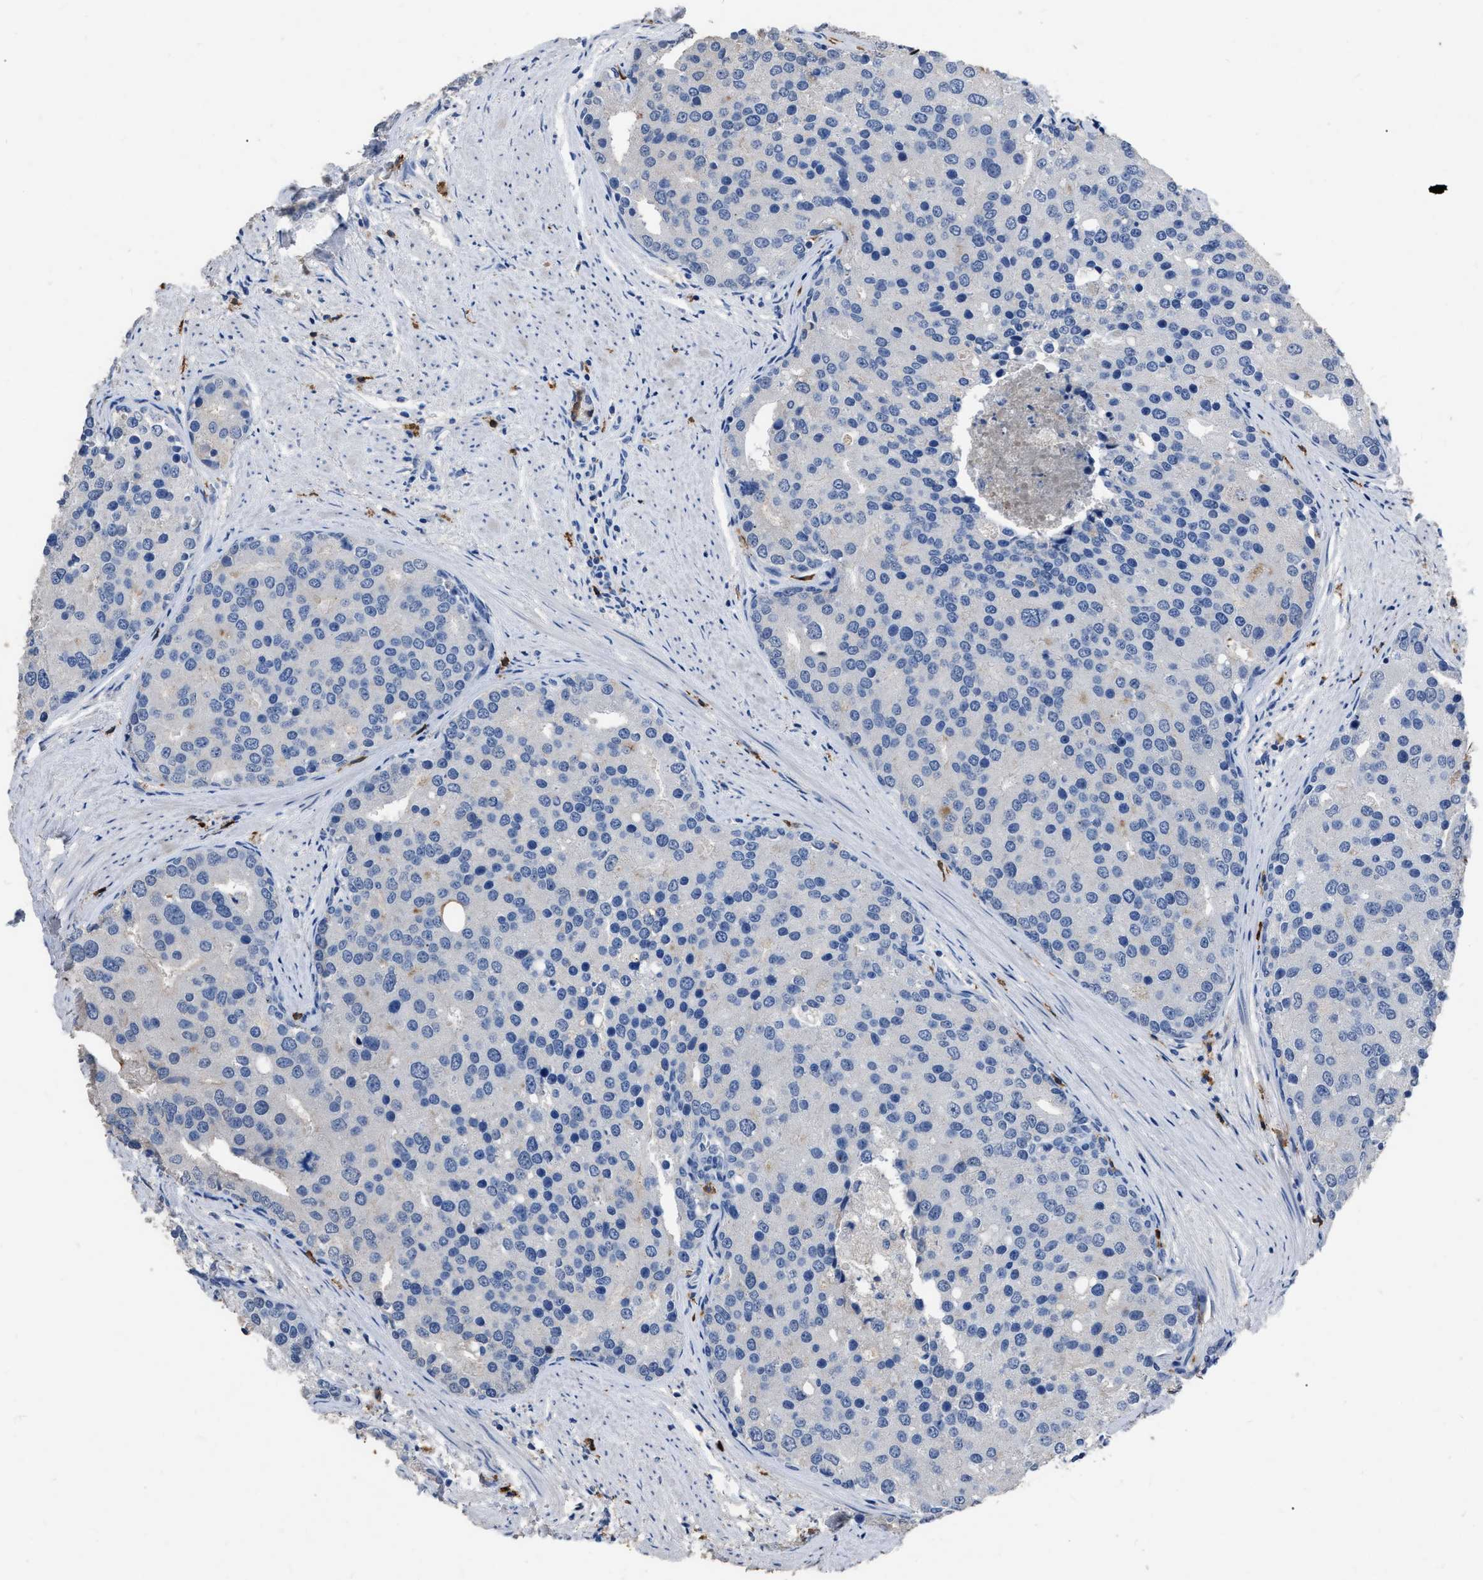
{"staining": {"intensity": "negative", "quantity": "none", "location": "none"}, "tissue": "prostate cancer", "cell_type": "Tumor cells", "image_type": "cancer", "snomed": [{"axis": "morphology", "description": "Adenocarcinoma, High grade"}, {"axis": "topography", "description": "Prostate"}], "caption": "Protein analysis of prostate adenocarcinoma (high-grade) demonstrates no significant expression in tumor cells. (Brightfield microscopy of DAB immunohistochemistry (IHC) at high magnification).", "gene": "HABP2", "patient": {"sex": "male", "age": 50}}